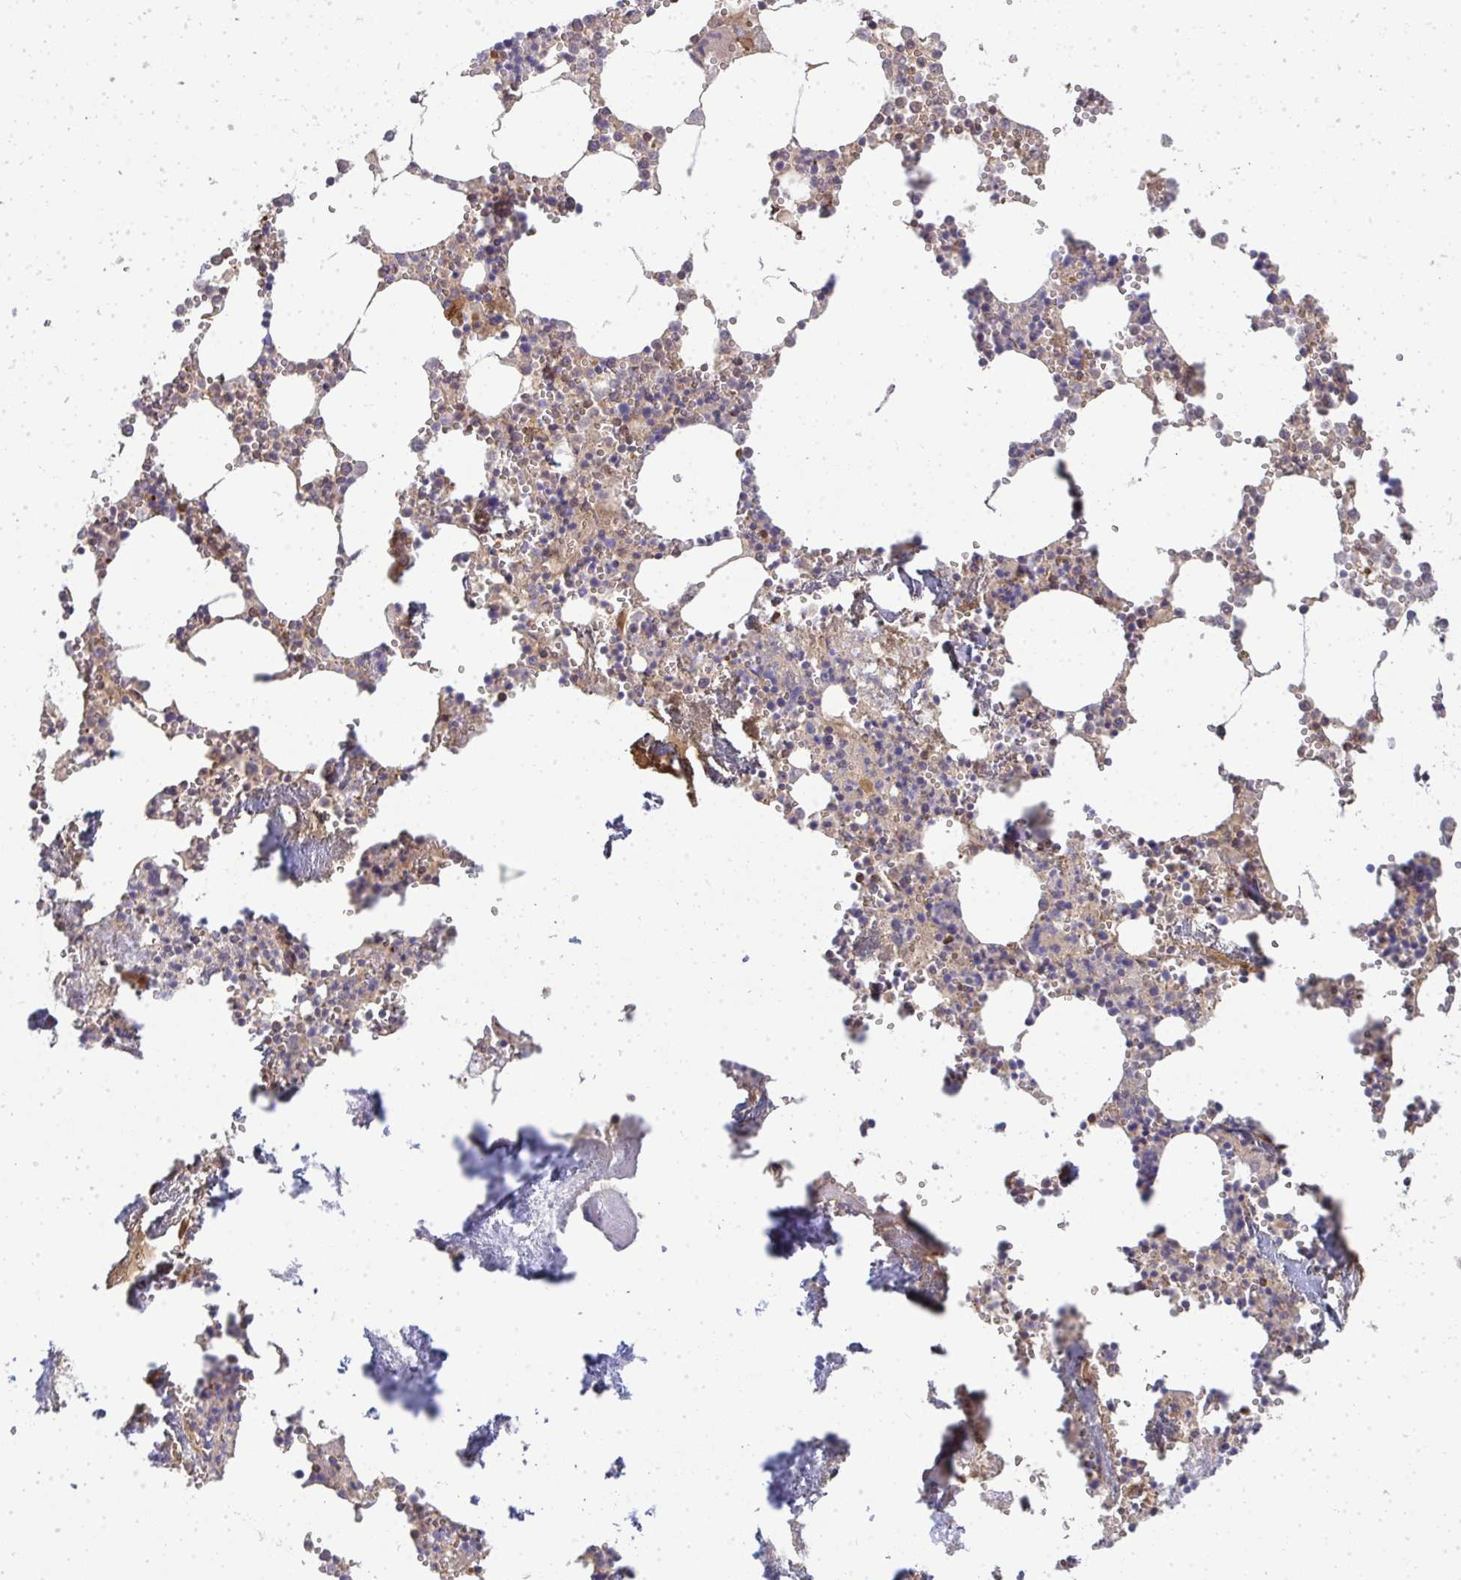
{"staining": {"intensity": "moderate", "quantity": "<25%", "location": "cytoplasmic/membranous"}, "tissue": "bone marrow", "cell_type": "Hematopoietic cells", "image_type": "normal", "snomed": [{"axis": "morphology", "description": "Normal tissue, NOS"}, {"axis": "topography", "description": "Bone marrow"}], "caption": "Normal bone marrow shows moderate cytoplasmic/membranous staining in about <25% of hematopoietic cells (Brightfield microscopy of DAB IHC at high magnification)..", "gene": "HDHD2", "patient": {"sex": "male", "age": 54}}